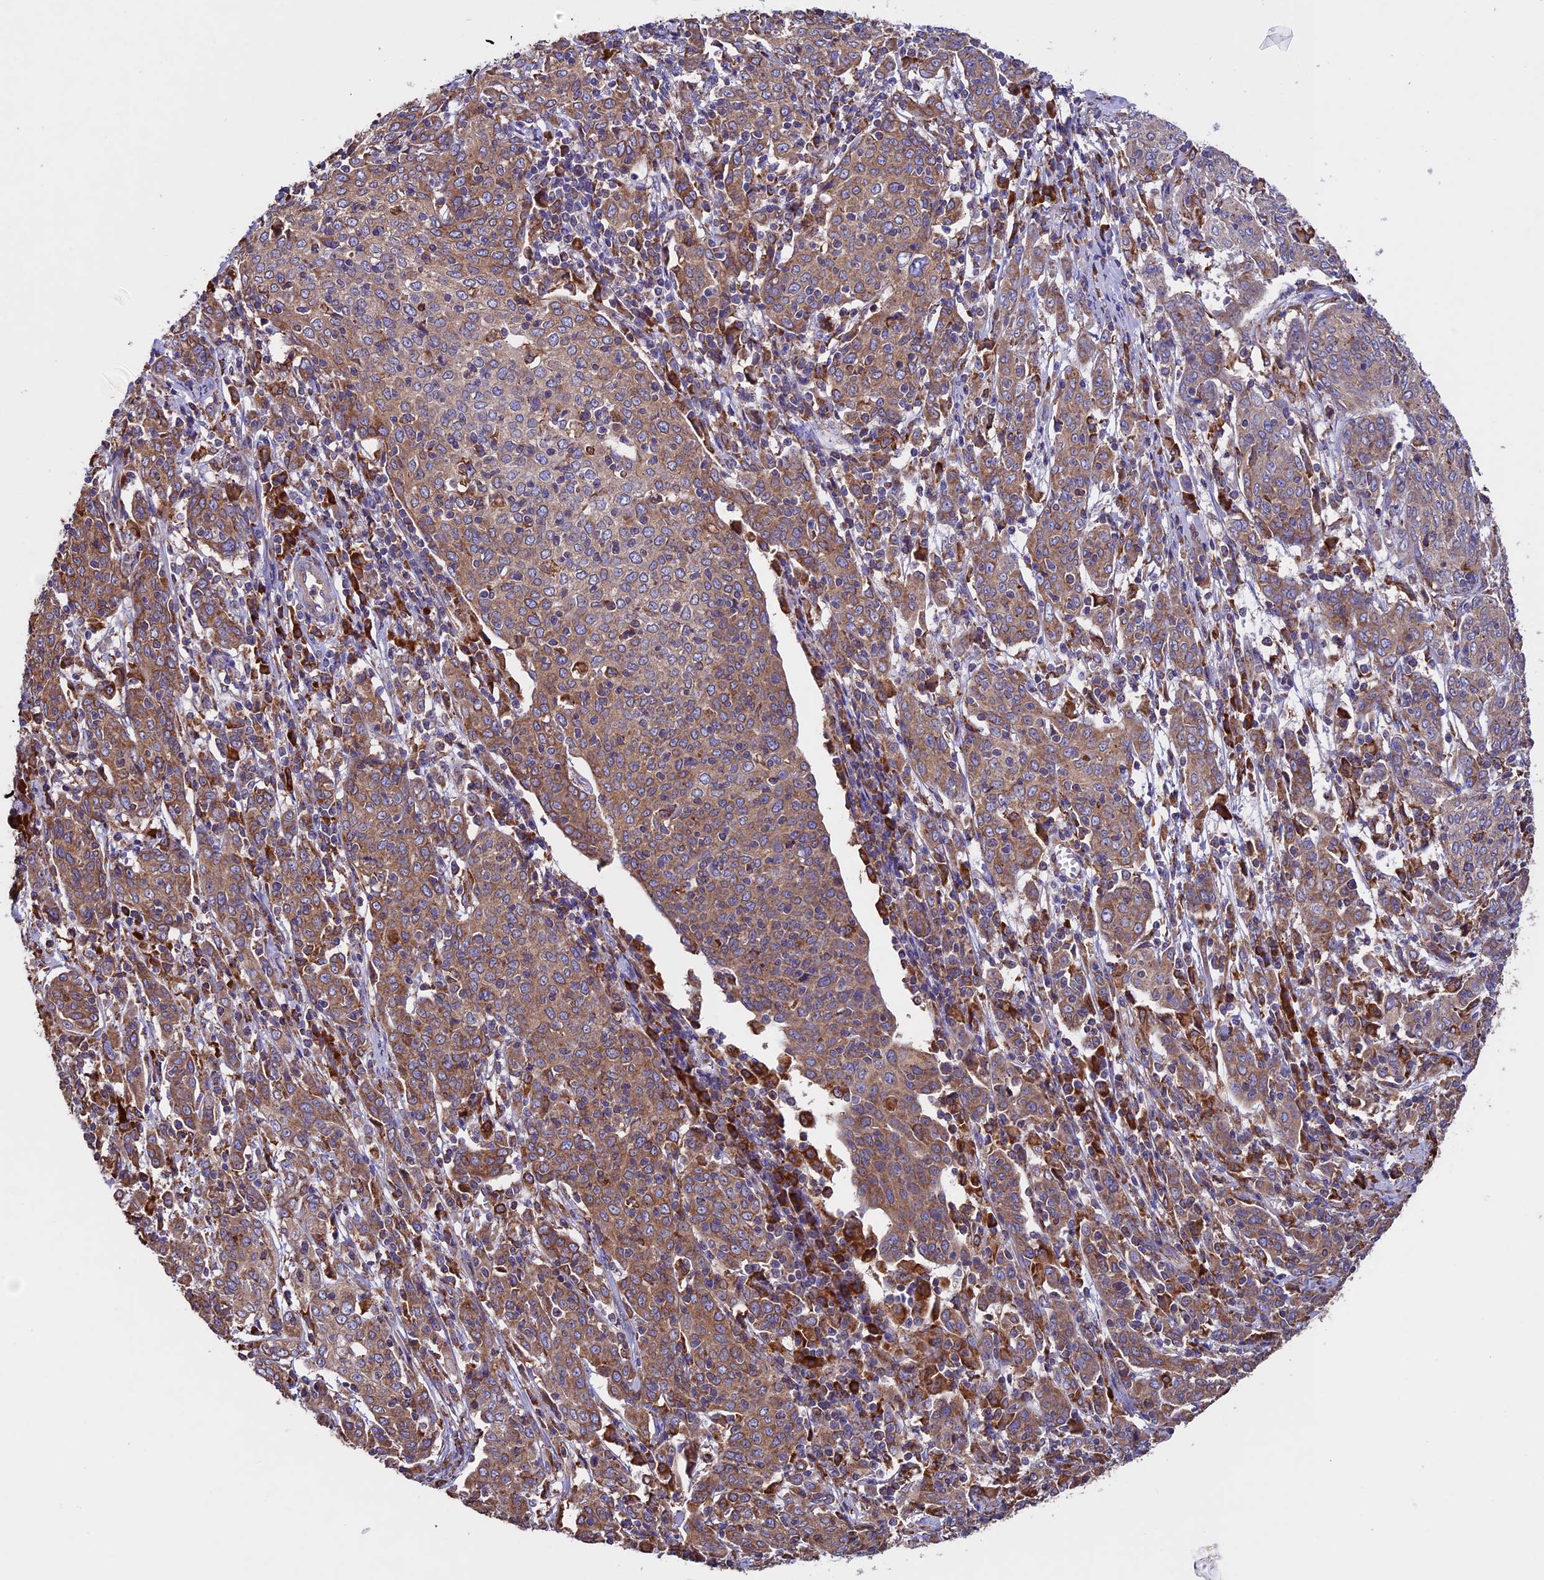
{"staining": {"intensity": "moderate", "quantity": ">75%", "location": "cytoplasmic/membranous"}, "tissue": "cervical cancer", "cell_type": "Tumor cells", "image_type": "cancer", "snomed": [{"axis": "morphology", "description": "Squamous cell carcinoma, NOS"}, {"axis": "topography", "description": "Cervix"}], "caption": "There is medium levels of moderate cytoplasmic/membranous positivity in tumor cells of cervical cancer, as demonstrated by immunohistochemical staining (brown color).", "gene": "BTBD3", "patient": {"sex": "female", "age": 67}}